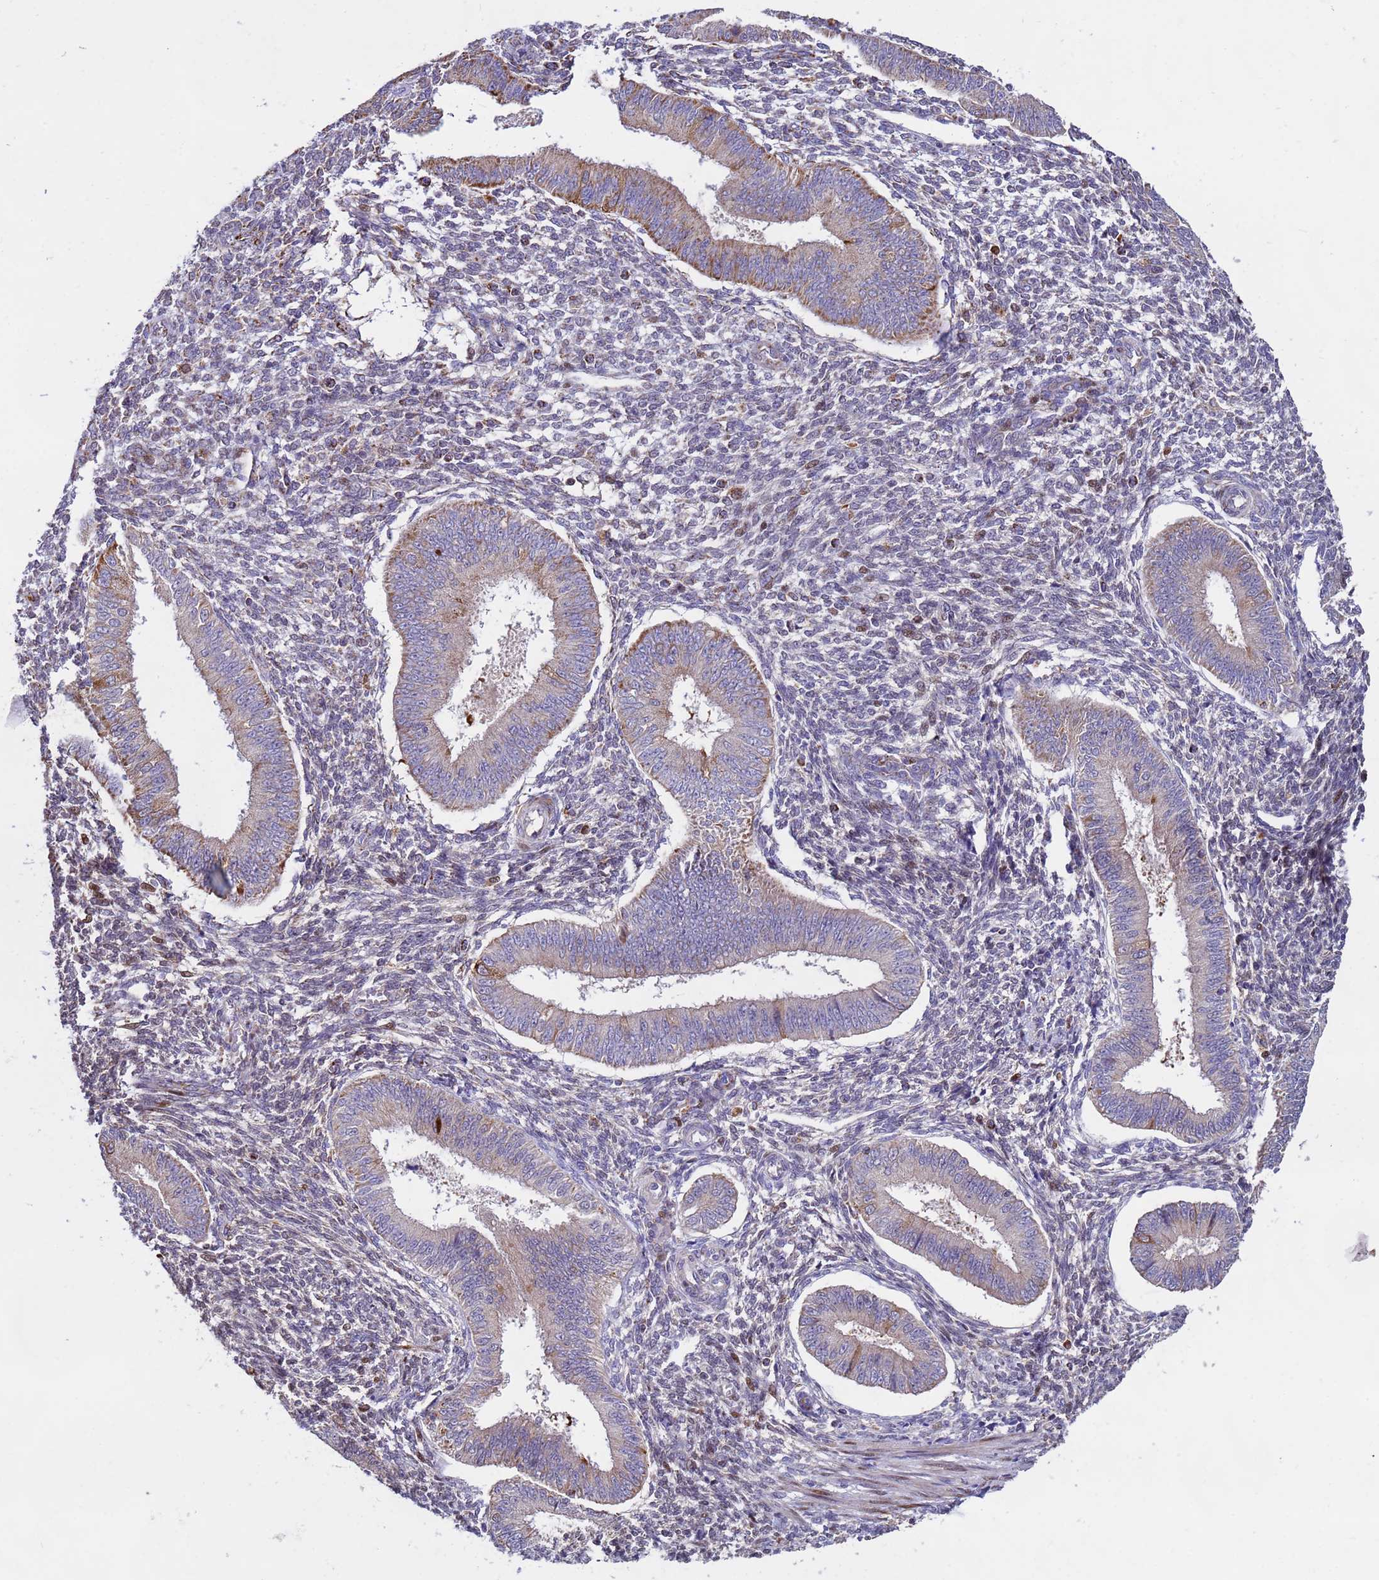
{"staining": {"intensity": "moderate", "quantity": "<25%", "location": "cytoplasmic/membranous"}, "tissue": "endometrium", "cell_type": "Cells in endometrial stroma", "image_type": "normal", "snomed": [{"axis": "morphology", "description": "Normal tissue, NOS"}, {"axis": "topography", "description": "Uterus"}, {"axis": "topography", "description": "Endometrium"}], "caption": "An image of endometrium stained for a protein exhibits moderate cytoplasmic/membranous brown staining in cells in endometrial stroma. Nuclei are stained in blue.", "gene": "TUBGCP3", "patient": {"sex": "female", "age": 48}}